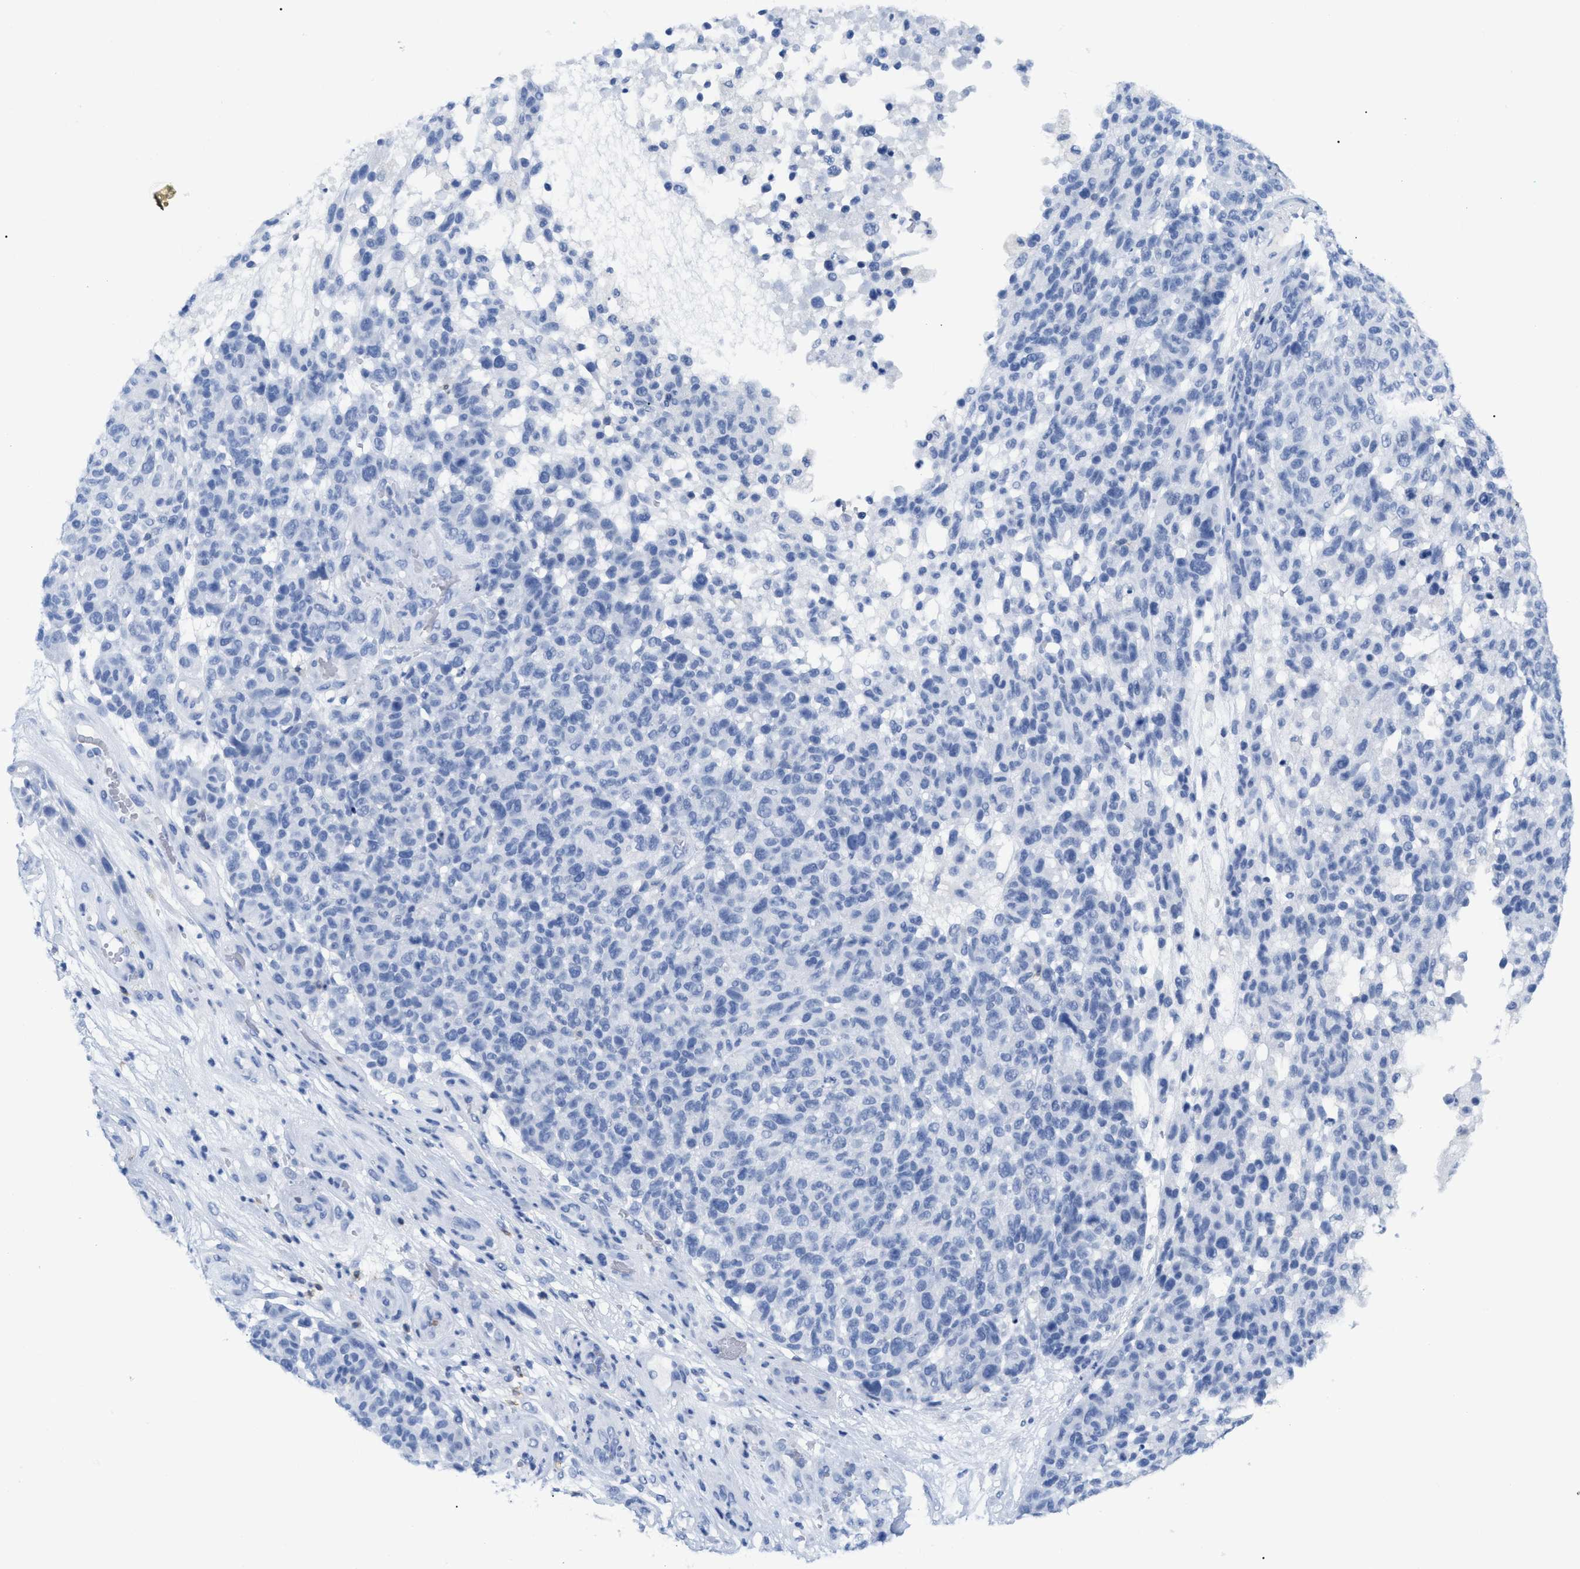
{"staining": {"intensity": "negative", "quantity": "none", "location": "none"}, "tissue": "melanoma", "cell_type": "Tumor cells", "image_type": "cancer", "snomed": [{"axis": "morphology", "description": "Malignant melanoma, NOS"}, {"axis": "topography", "description": "Skin"}], "caption": "IHC histopathology image of malignant melanoma stained for a protein (brown), which displays no positivity in tumor cells. (DAB (3,3'-diaminobenzidine) IHC, high magnification).", "gene": "CD5", "patient": {"sex": "male", "age": 59}}